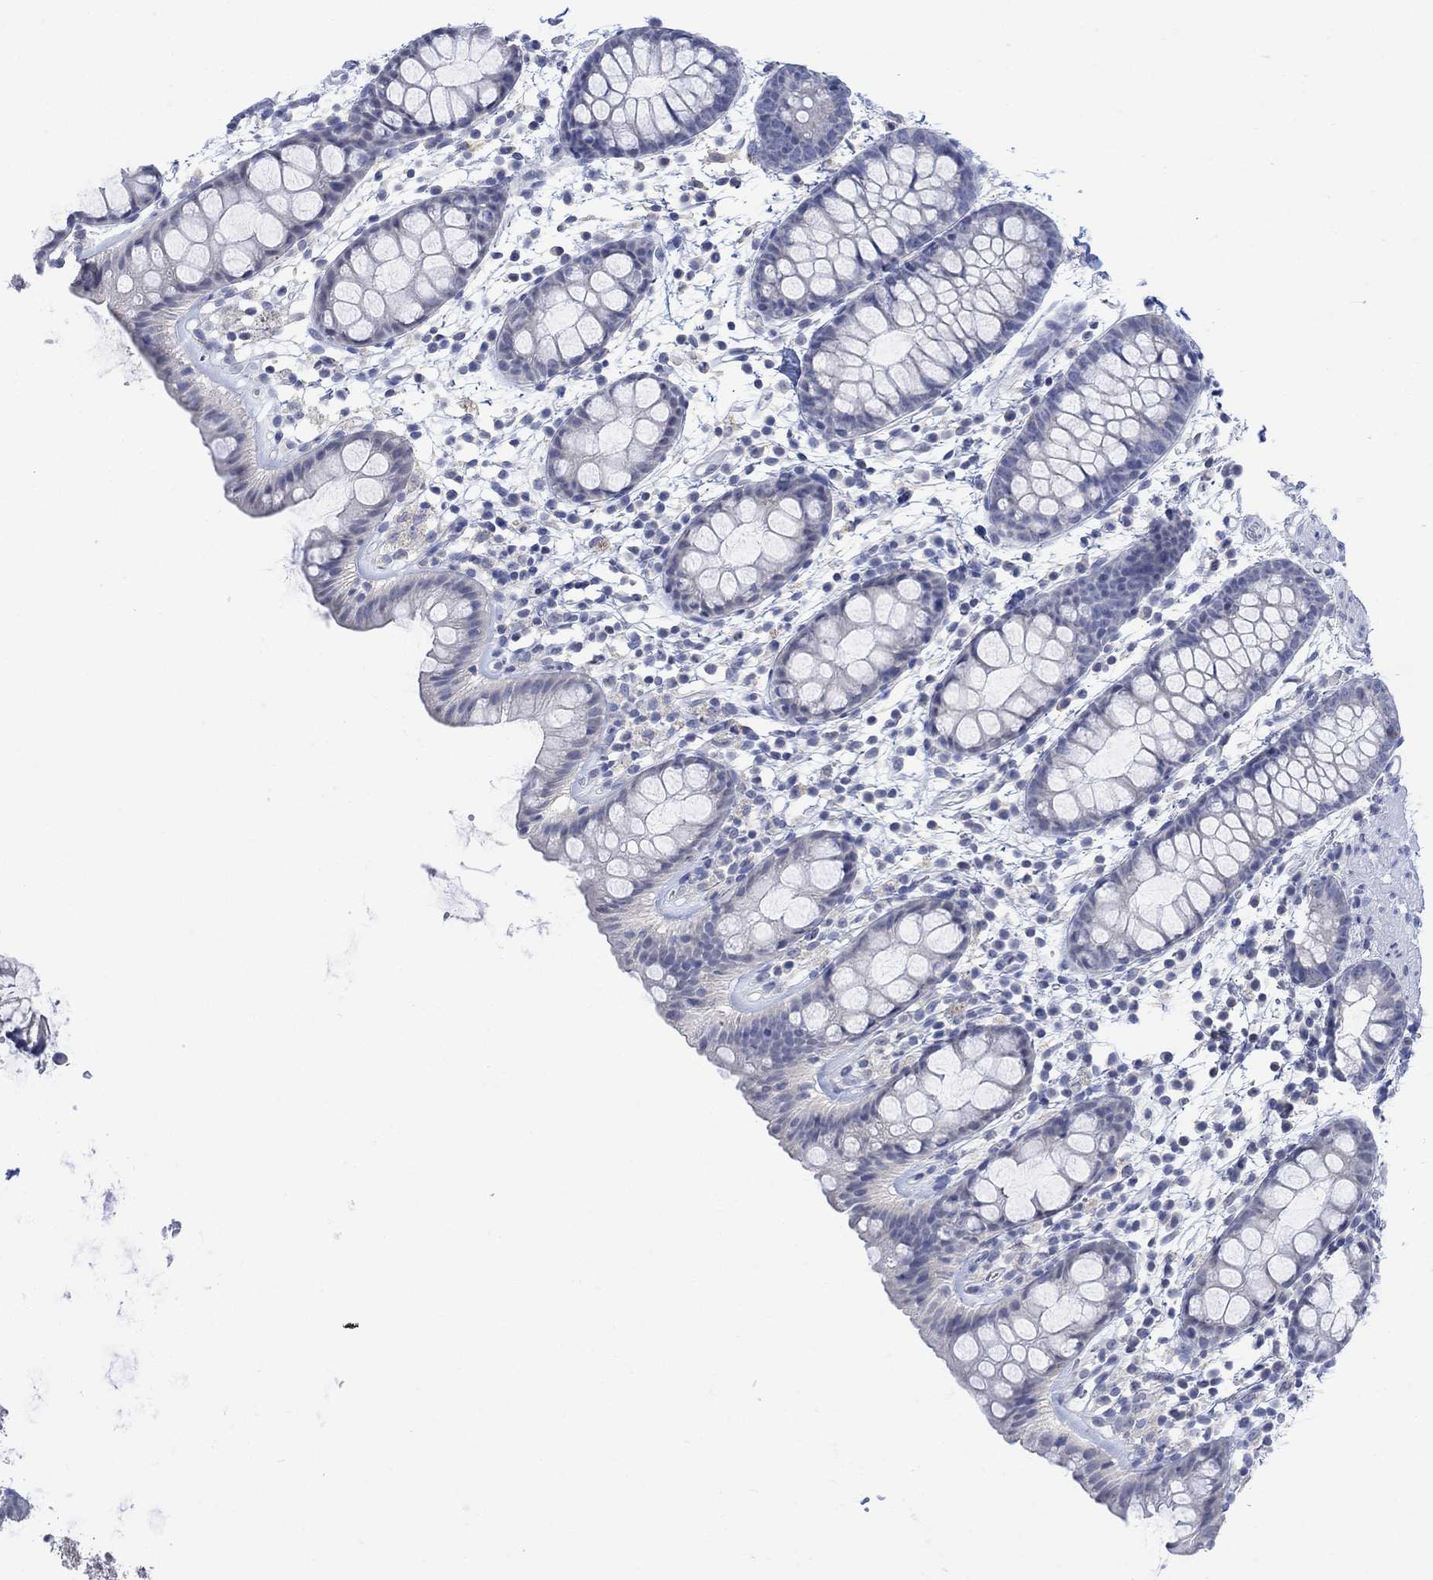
{"staining": {"intensity": "negative", "quantity": "none", "location": "none"}, "tissue": "rectum", "cell_type": "Glandular cells", "image_type": "normal", "snomed": [{"axis": "morphology", "description": "Normal tissue, NOS"}, {"axis": "topography", "description": "Rectum"}], "caption": "IHC of benign rectum displays no expression in glandular cells.", "gene": "FBP2", "patient": {"sex": "male", "age": 57}}